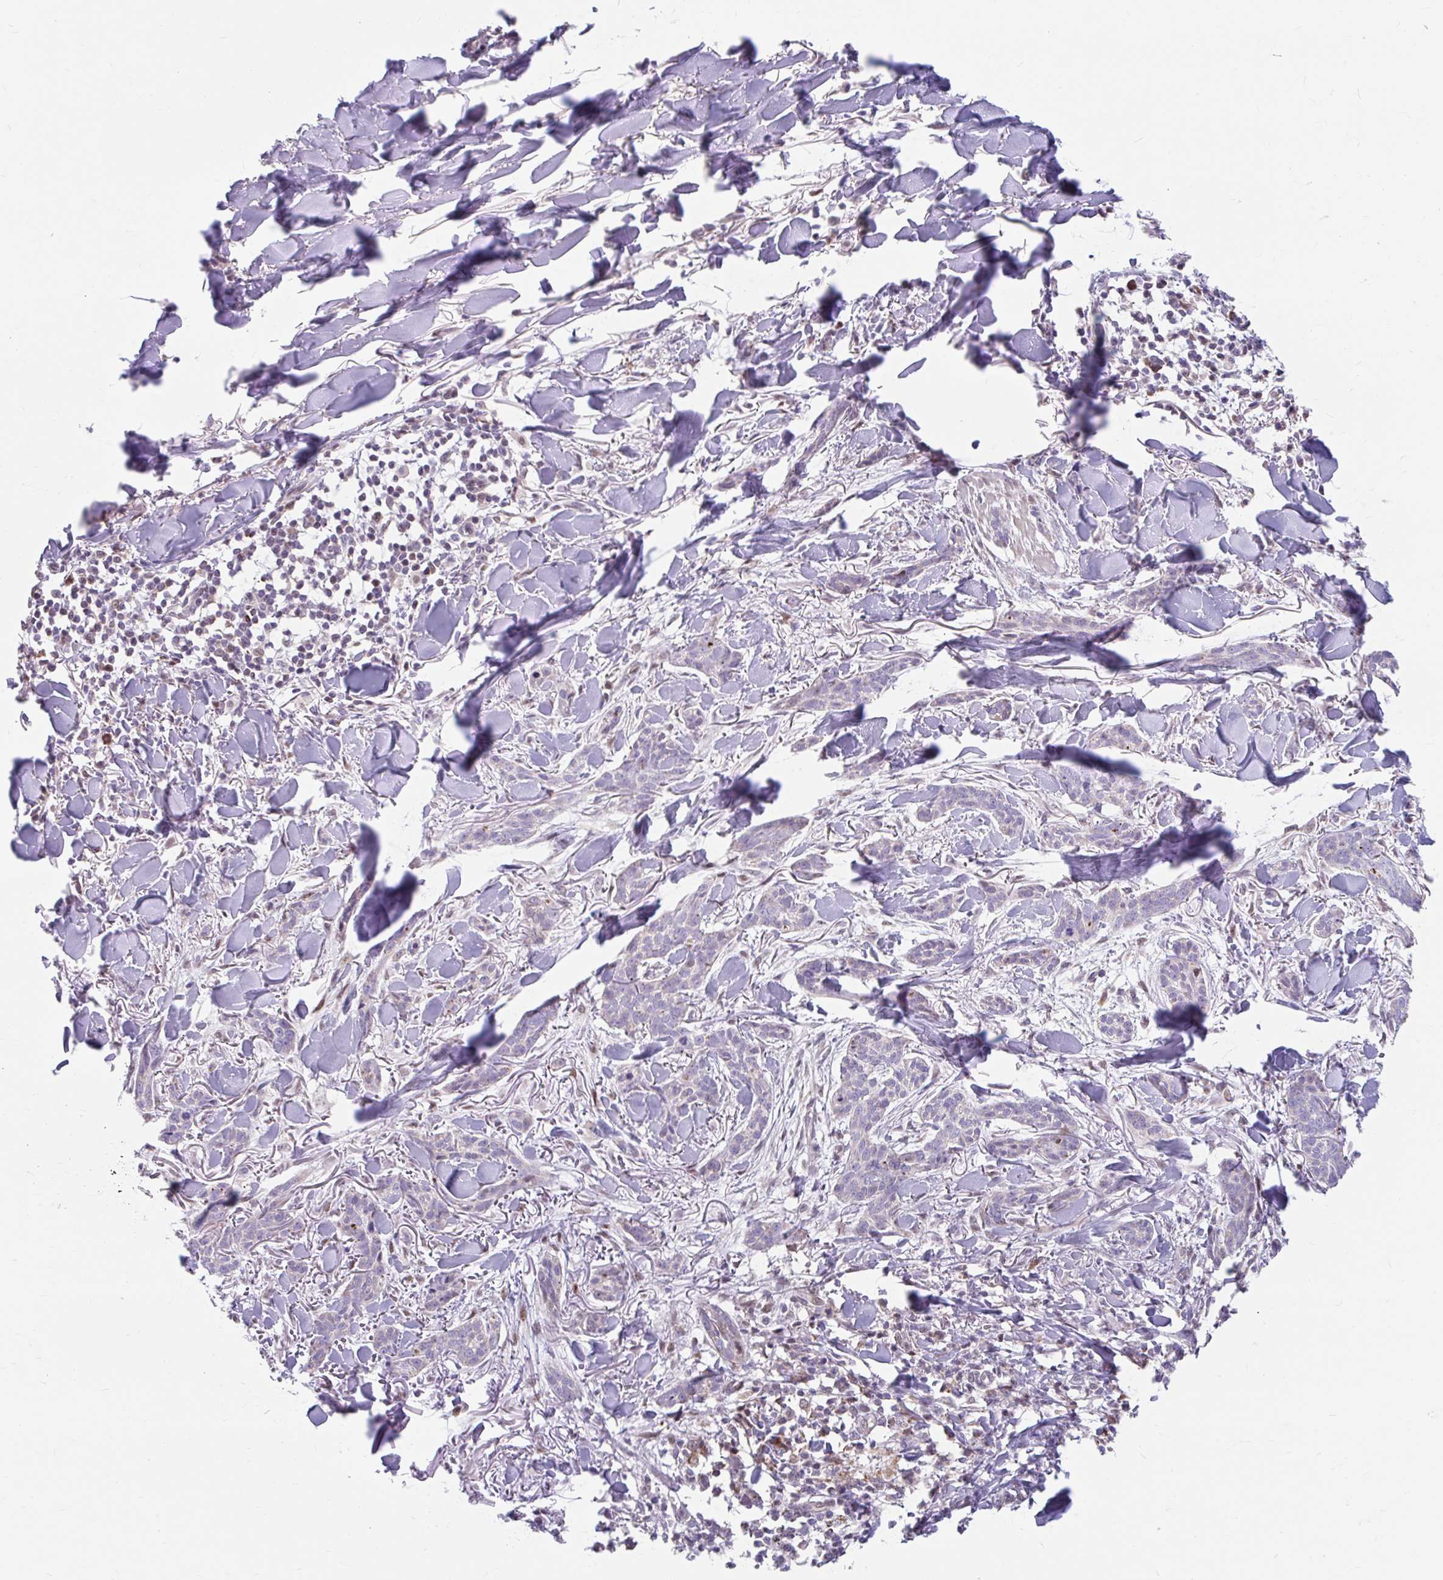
{"staining": {"intensity": "negative", "quantity": "none", "location": "none"}, "tissue": "skin cancer", "cell_type": "Tumor cells", "image_type": "cancer", "snomed": [{"axis": "morphology", "description": "Basal cell carcinoma"}, {"axis": "topography", "description": "Skin"}], "caption": "There is no significant expression in tumor cells of skin cancer.", "gene": "BEAN1", "patient": {"sex": "male", "age": 52}}